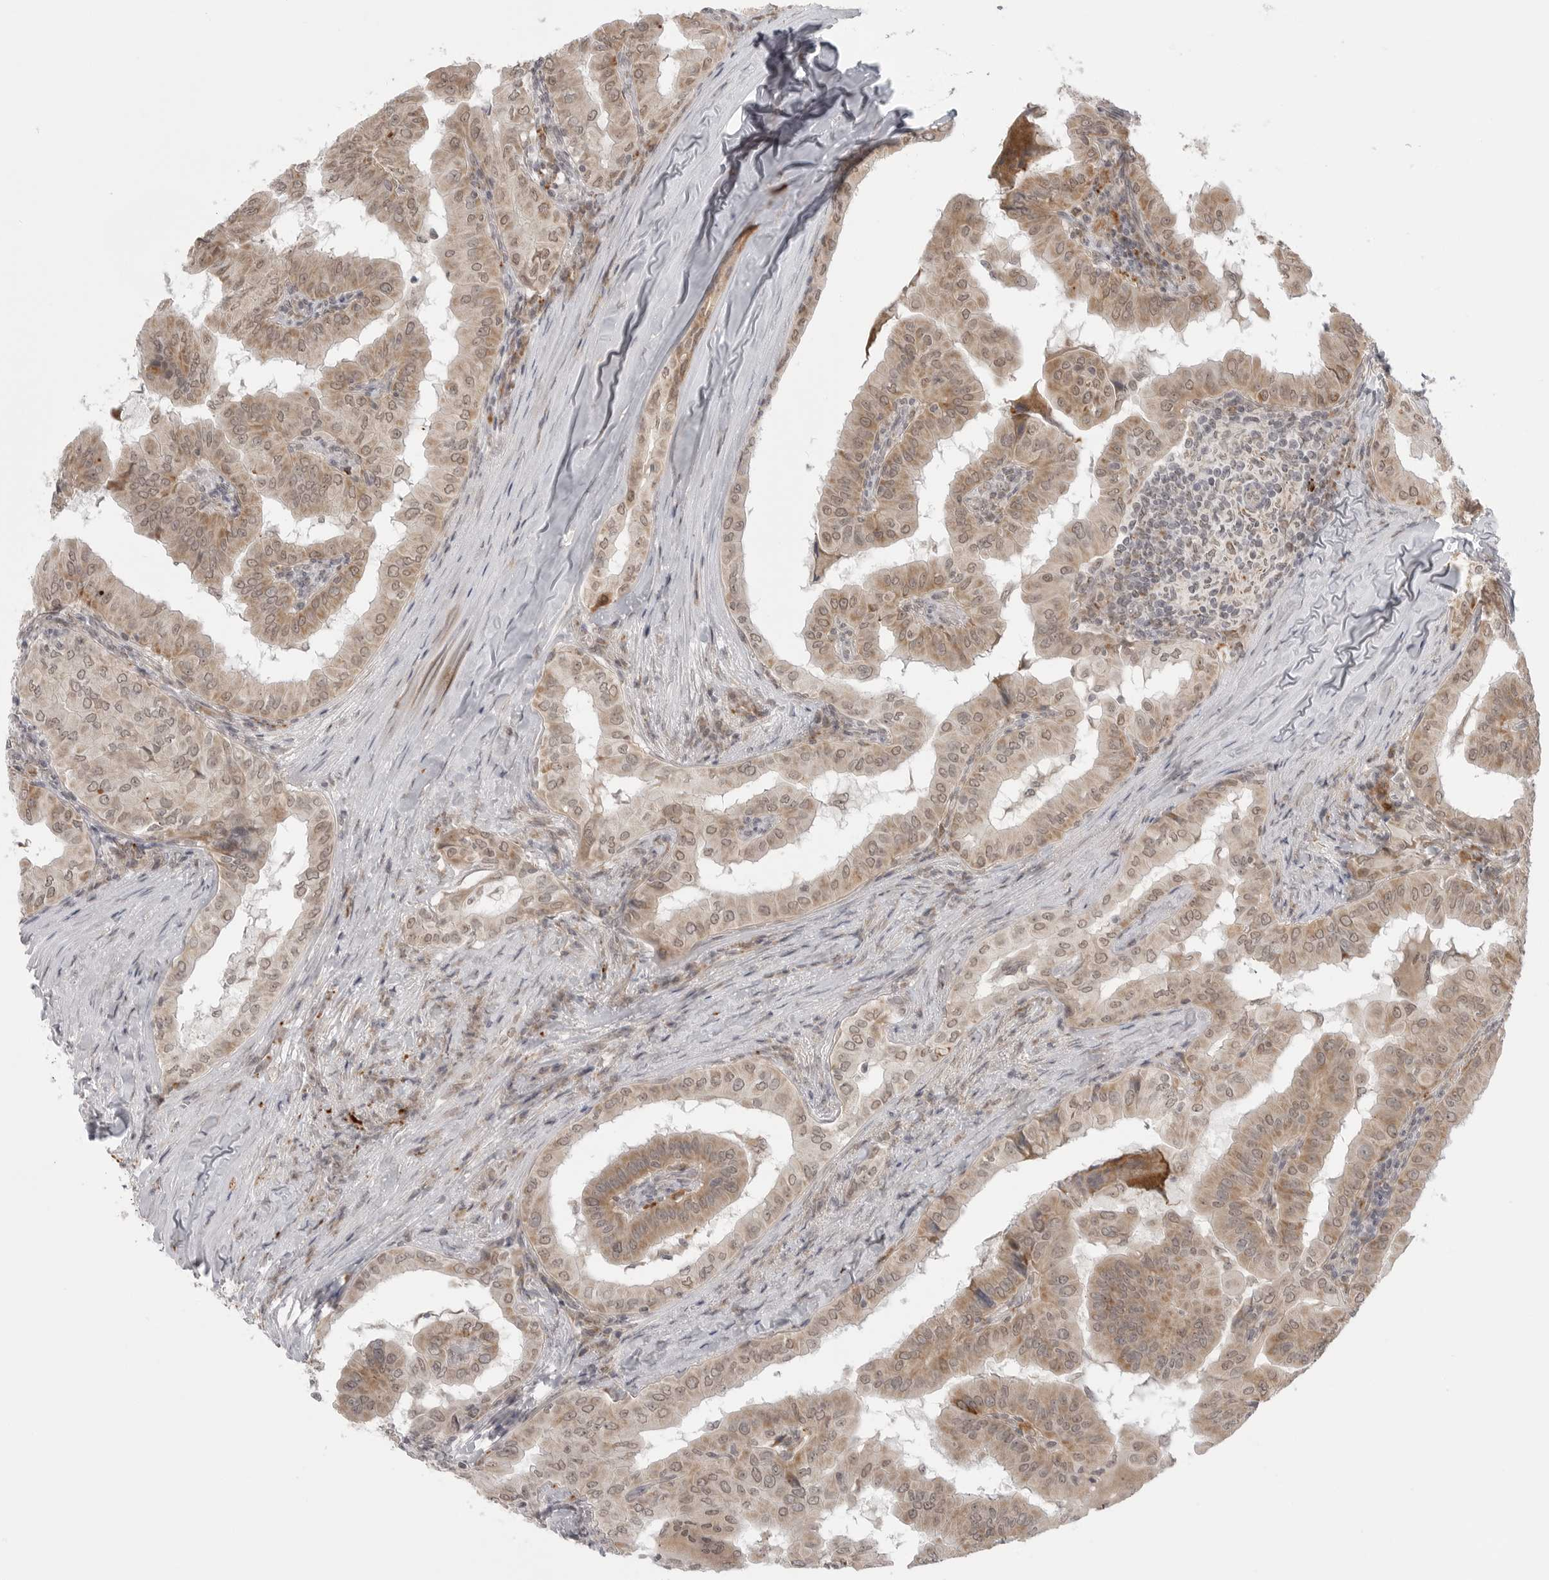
{"staining": {"intensity": "weak", "quantity": ">75%", "location": "cytoplasmic/membranous,nuclear"}, "tissue": "thyroid cancer", "cell_type": "Tumor cells", "image_type": "cancer", "snomed": [{"axis": "morphology", "description": "Papillary adenocarcinoma, NOS"}, {"axis": "topography", "description": "Thyroid gland"}], "caption": "Thyroid papillary adenocarcinoma stained with immunohistochemistry displays weak cytoplasmic/membranous and nuclear staining in about >75% of tumor cells. The staining was performed using DAB, with brown indicating positive protein expression. Nuclei are stained blue with hematoxylin.", "gene": "KALRN", "patient": {"sex": "male", "age": 33}}